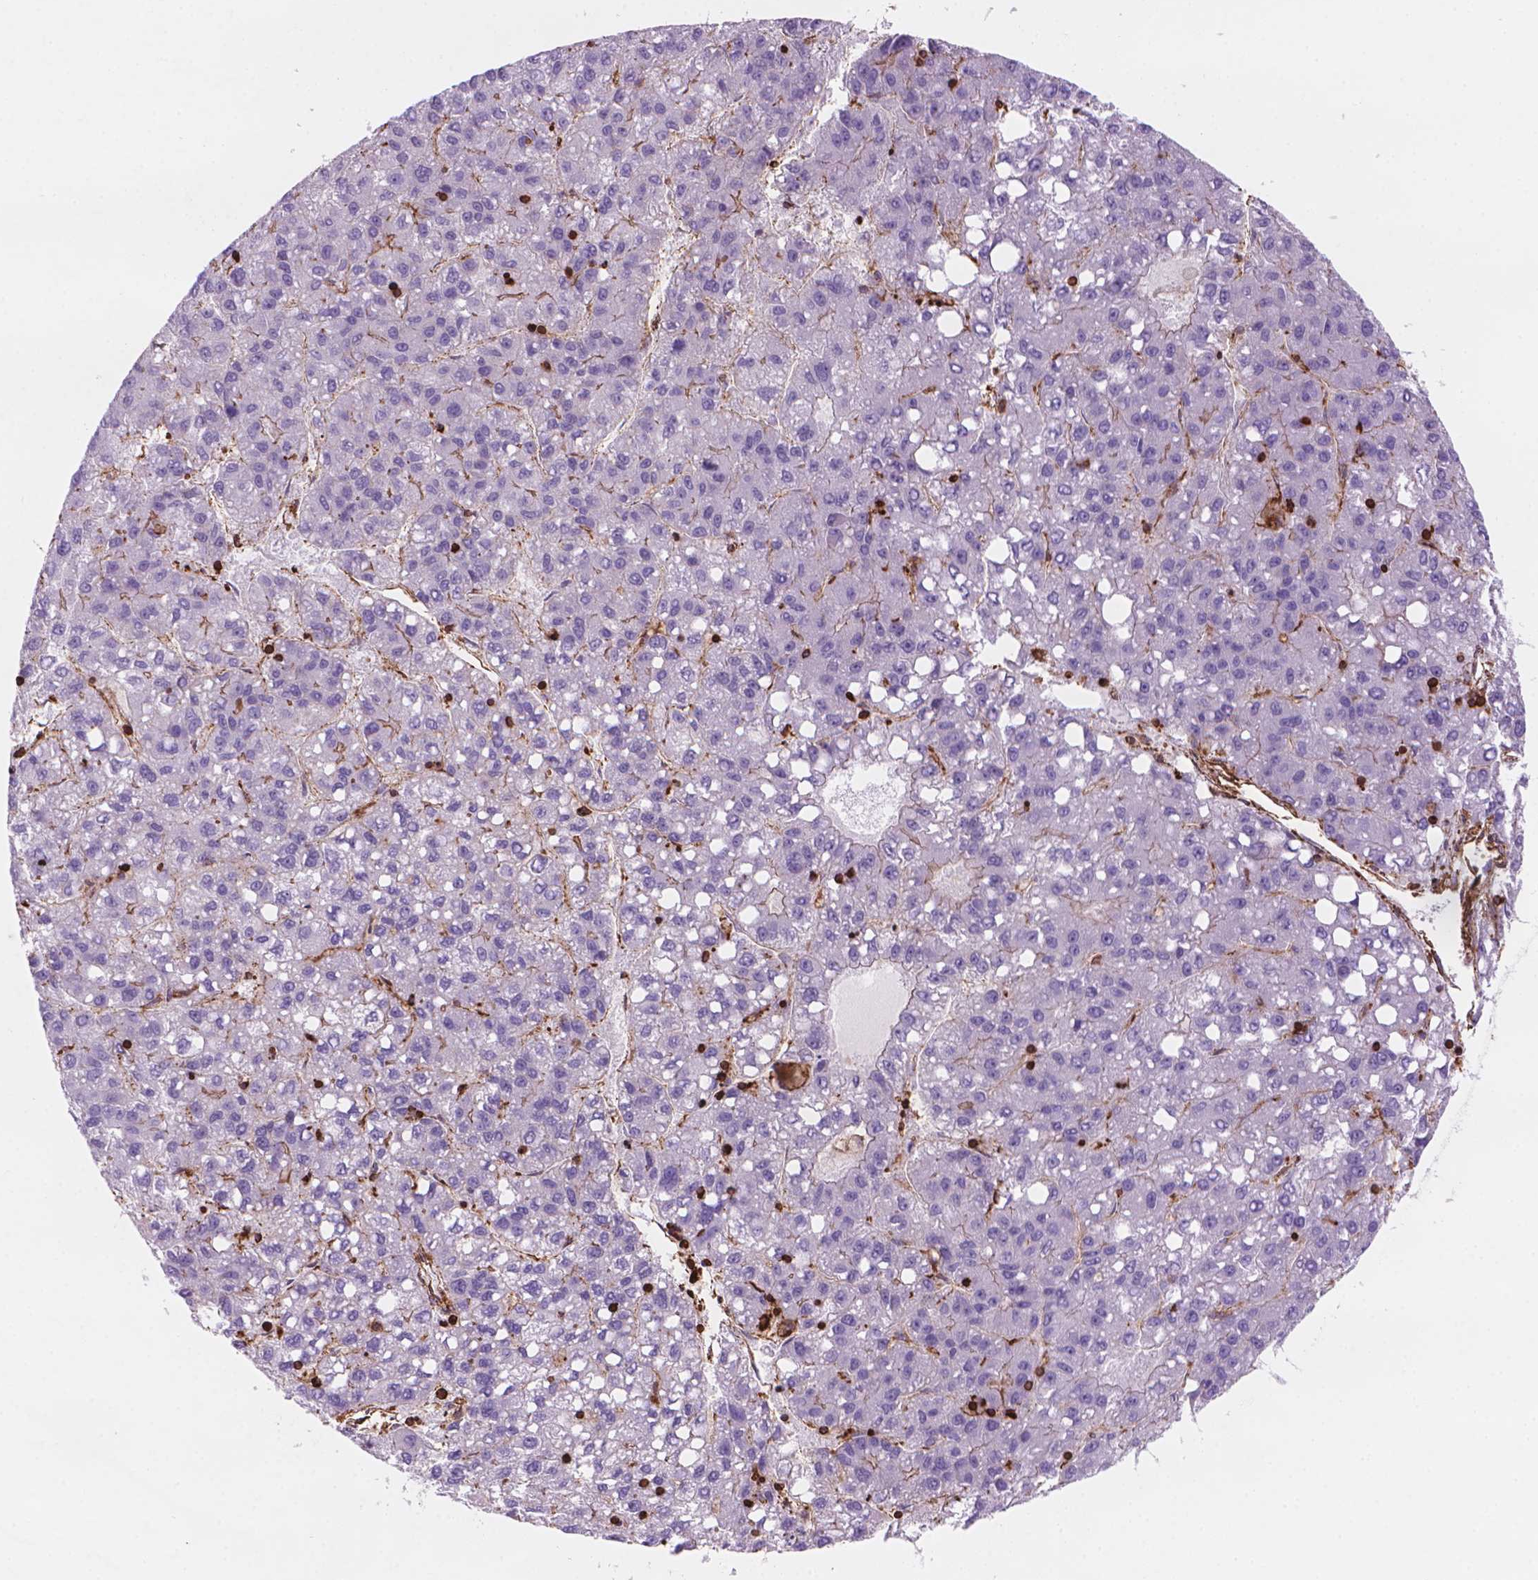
{"staining": {"intensity": "negative", "quantity": "none", "location": "none"}, "tissue": "liver cancer", "cell_type": "Tumor cells", "image_type": "cancer", "snomed": [{"axis": "morphology", "description": "Carcinoma, Hepatocellular, NOS"}, {"axis": "topography", "description": "Liver"}], "caption": "An image of hepatocellular carcinoma (liver) stained for a protein shows no brown staining in tumor cells. (DAB (3,3'-diaminobenzidine) IHC with hematoxylin counter stain).", "gene": "PATJ", "patient": {"sex": "female", "age": 82}}